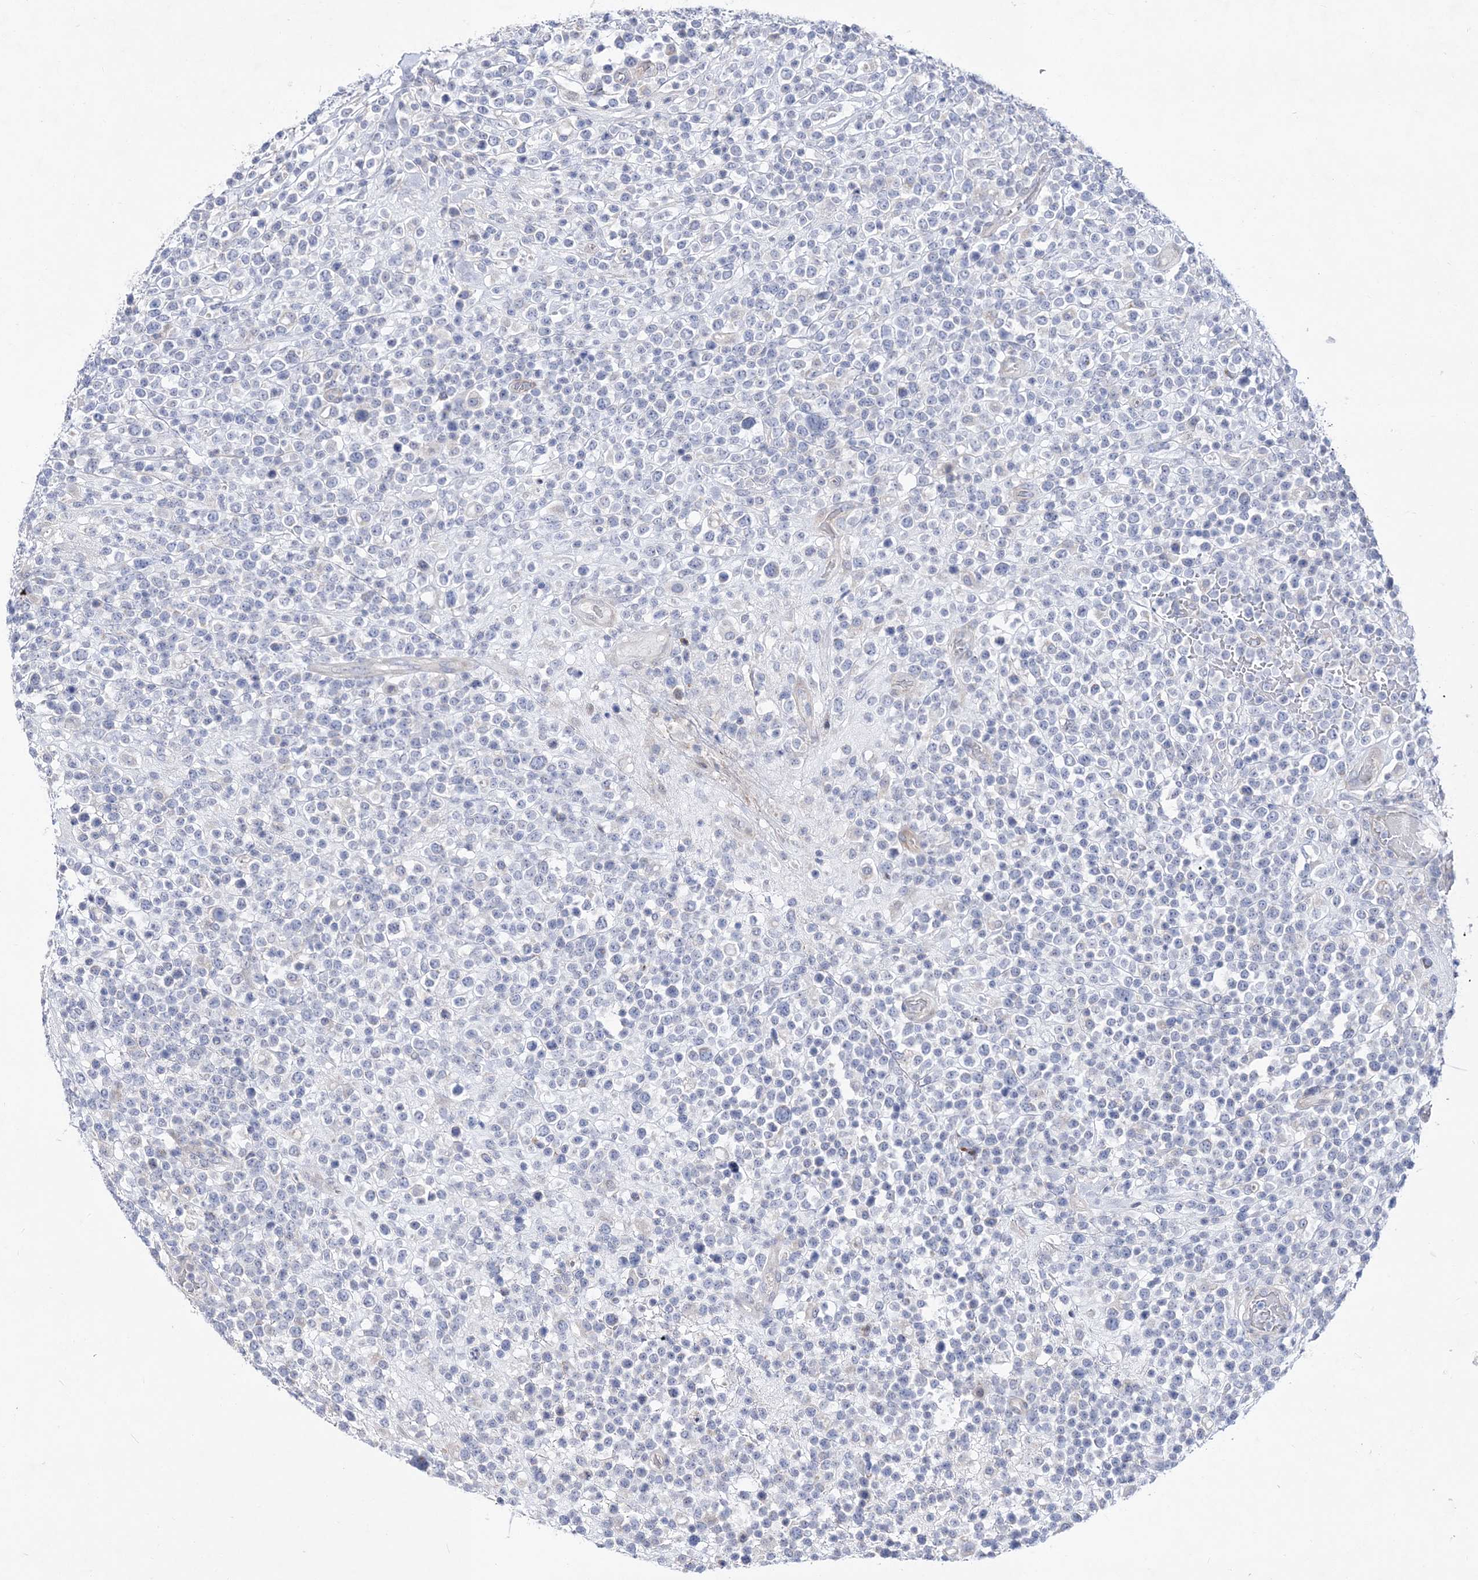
{"staining": {"intensity": "negative", "quantity": "none", "location": "none"}, "tissue": "lymphoma", "cell_type": "Tumor cells", "image_type": "cancer", "snomed": [{"axis": "morphology", "description": "Malignant lymphoma, non-Hodgkin's type, High grade"}, {"axis": "topography", "description": "Colon"}], "caption": "This is a micrograph of immunohistochemistry (IHC) staining of malignant lymphoma, non-Hodgkin's type (high-grade), which shows no expression in tumor cells.", "gene": "ANO1", "patient": {"sex": "female", "age": 53}}